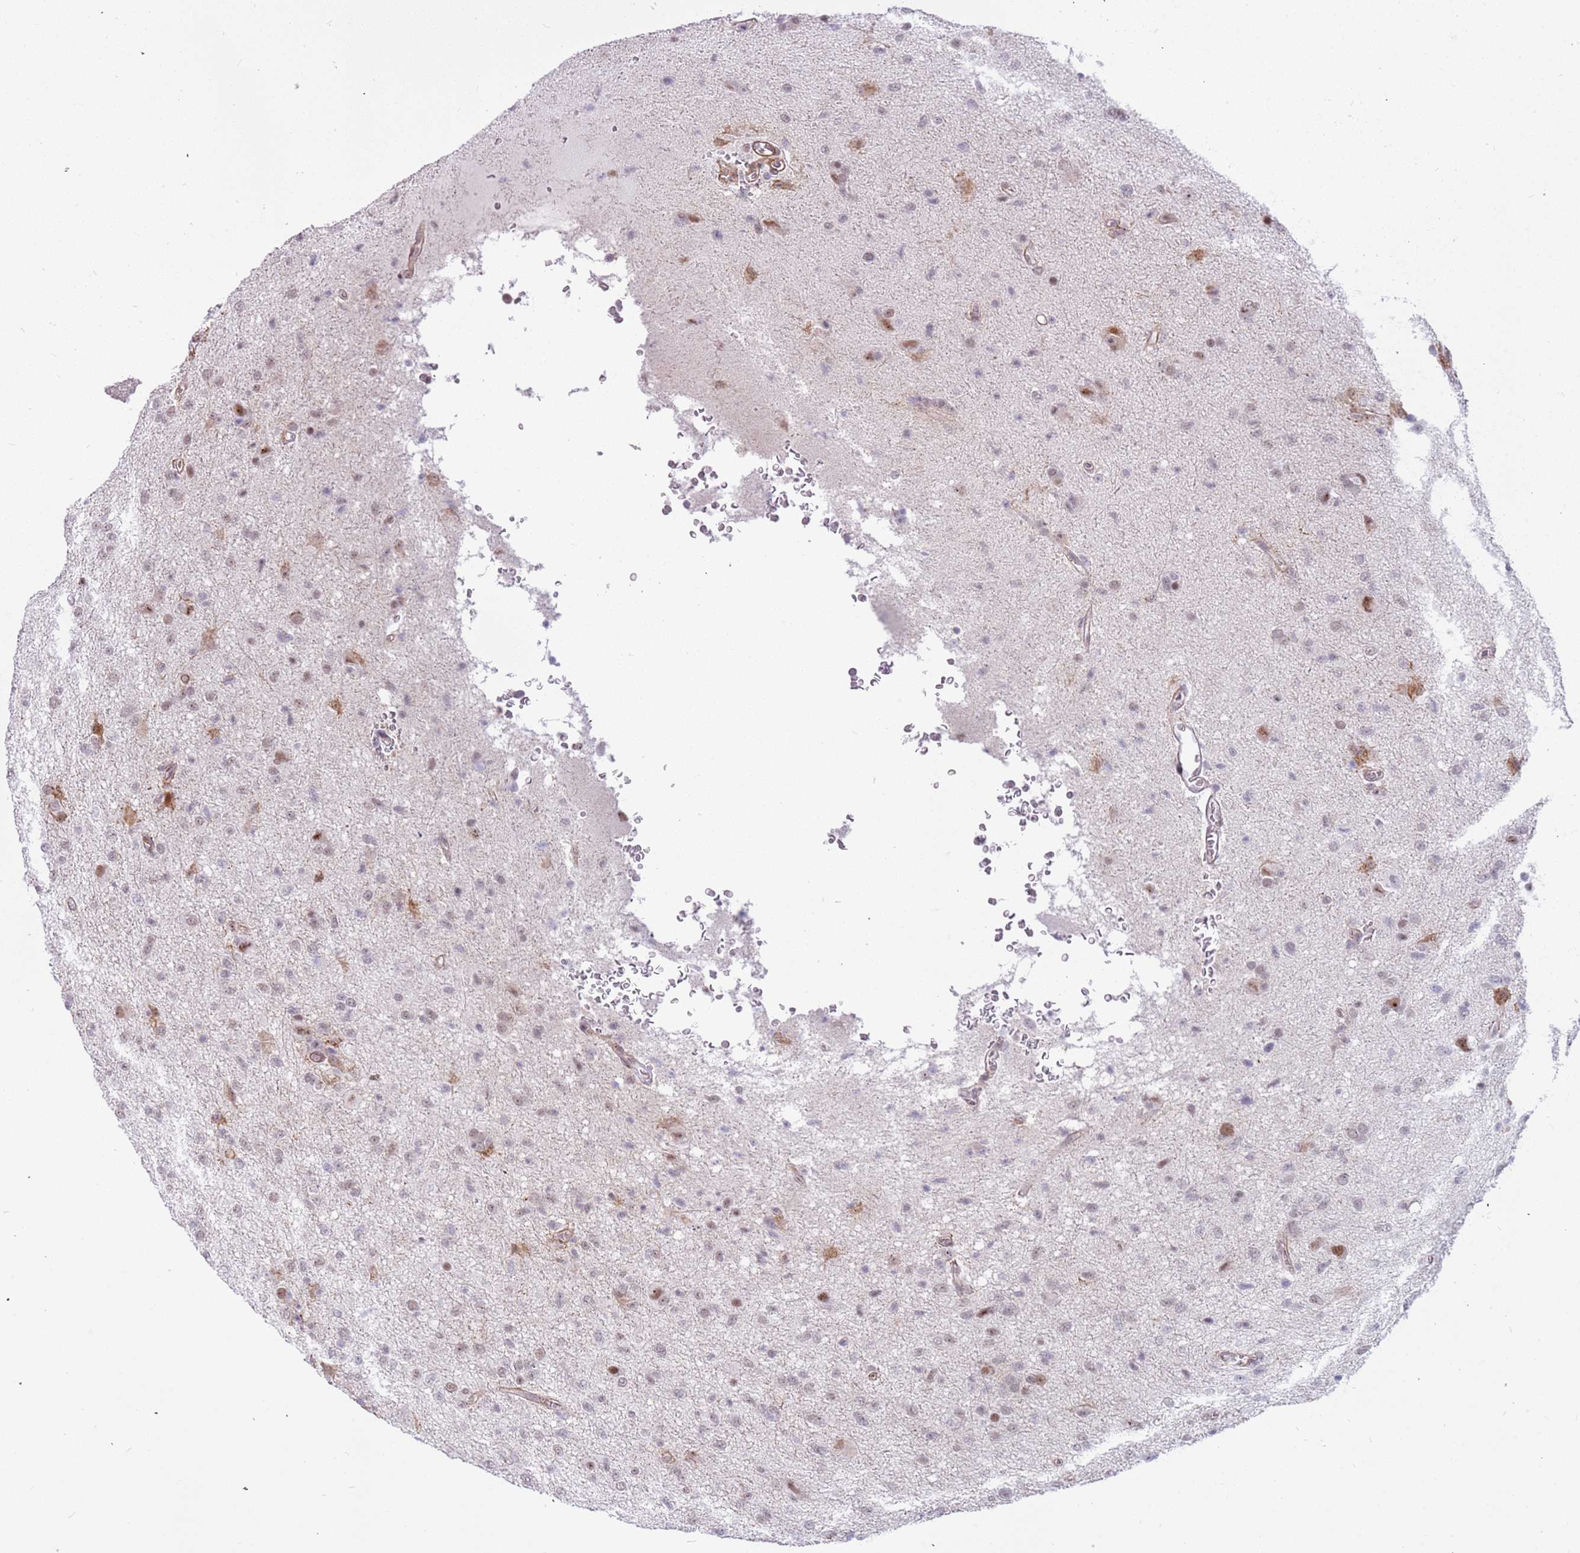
{"staining": {"intensity": "weak", "quantity": "25%-75%", "location": "nuclear"}, "tissue": "glioma", "cell_type": "Tumor cells", "image_type": "cancer", "snomed": [{"axis": "morphology", "description": "Glioma, malignant, High grade"}, {"axis": "topography", "description": "Brain"}], "caption": "An immunohistochemistry (IHC) photomicrograph of neoplastic tissue is shown. Protein staining in brown shows weak nuclear positivity in glioma within tumor cells.", "gene": "LRMDA", "patient": {"sex": "female", "age": 57}}